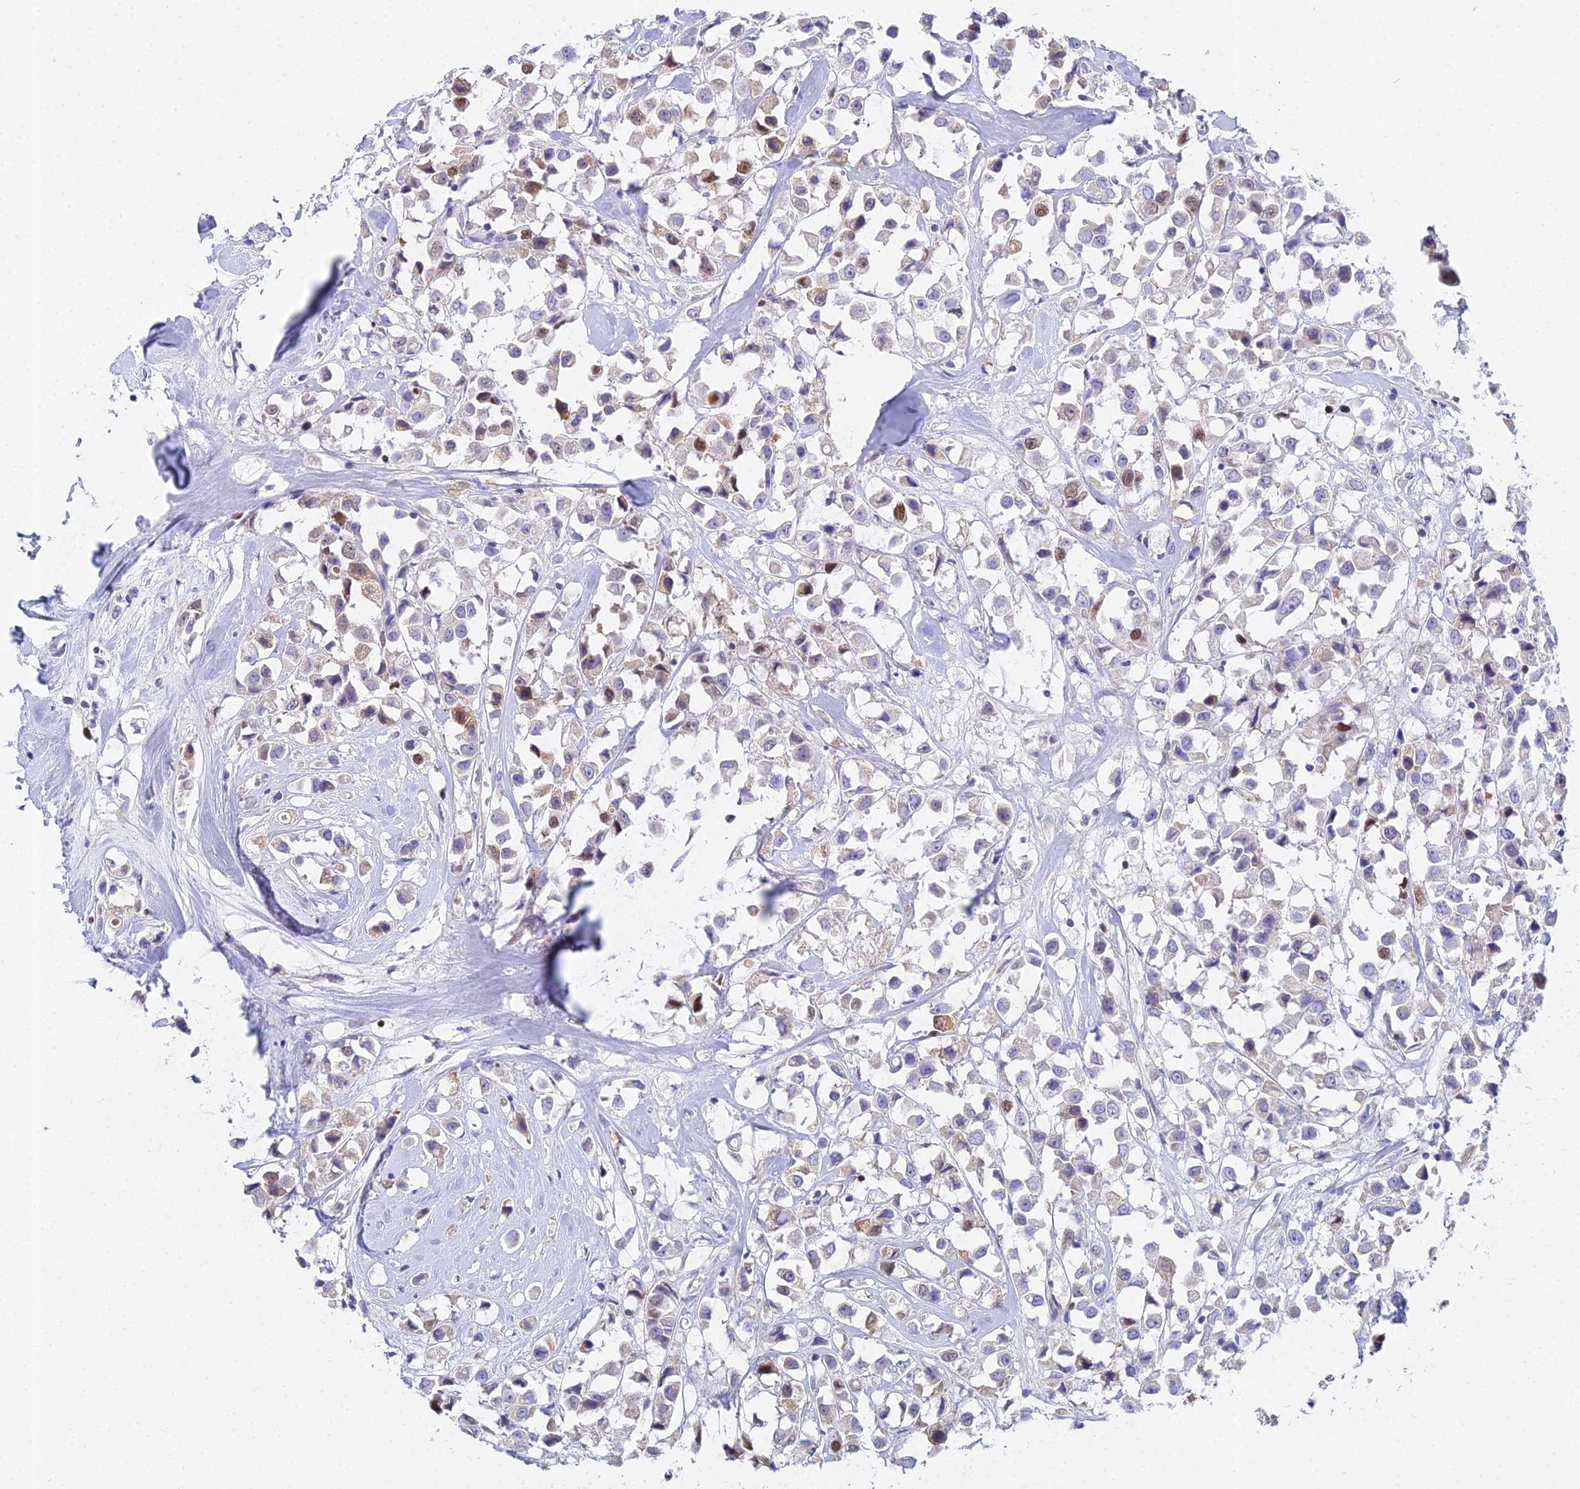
{"staining": {"intensity": "moderate", "quantity": "25%-75%", "location": "cytoplasmic/membranous,nuclear"}, "tissue": "breast cancer", "cell_type": "Tumor cells", "image_type": "cancer", "snomed": [{"axis": "morphology", "description": "Duct carcinoma"}, {"axis": "topography", "description": "Breast"}], "caption": "Breast cancer (intraductal carcinoma) stained with a protein marker exhibits moderate staining in tumor cells.", "gene": "MCM2", "patient": {"sex": "female", "age": 61}}